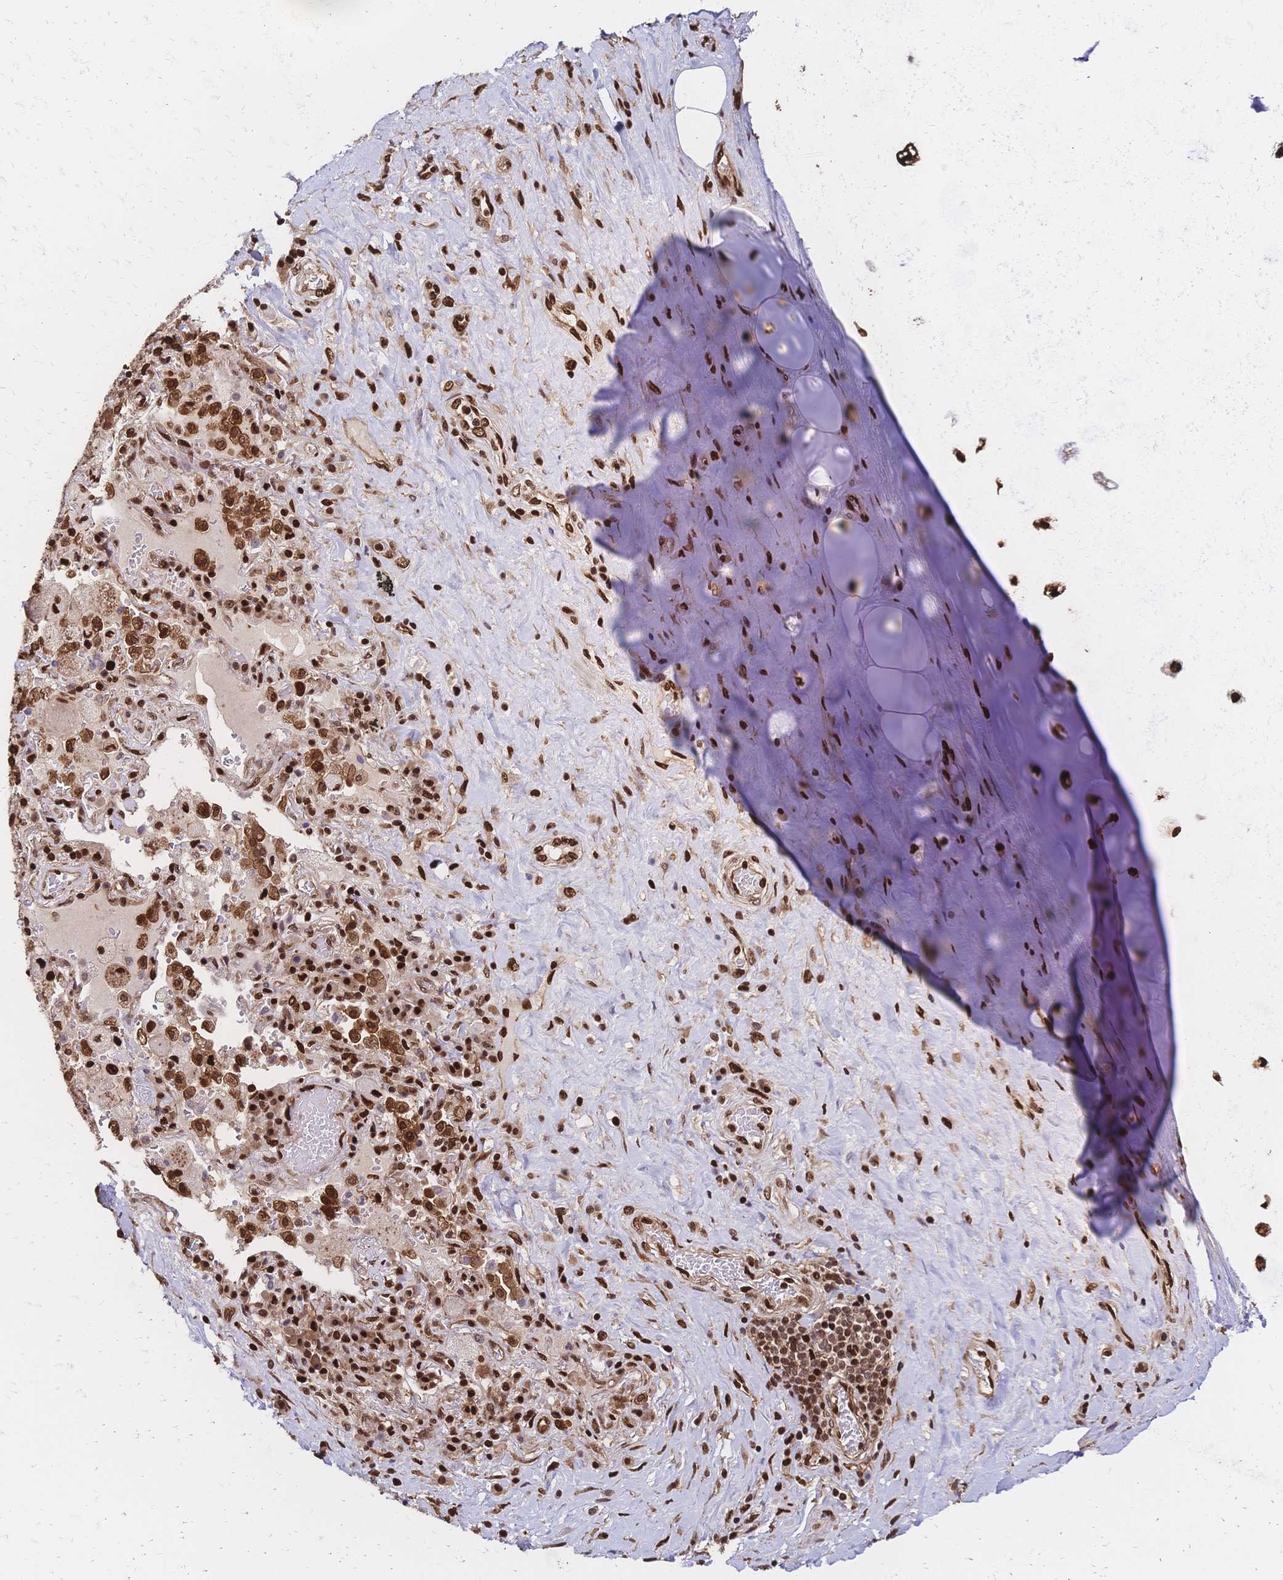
{"staining": {"intensity": "strong", "quantity": "<25%", "location": "nuclear"}, "tissue": "soft tissue", "cell_type": "Chondrocytes", "image_type": "normal", "snomed": [{"axis": "morphology", "description": "Normal tissue, NOS"}, {"axis": "topography", "description": "Cartilage tissue"}, {"axis": "topography", "description": "Bronchus"}], "caption": "Normal soft tissue demonstrates strong nuclear staining in approximately <25% of chondrocytes, visualized by immunohistochemistry.", "gene": "HDGF", "patient": {"sex": "male", "age": 64}}